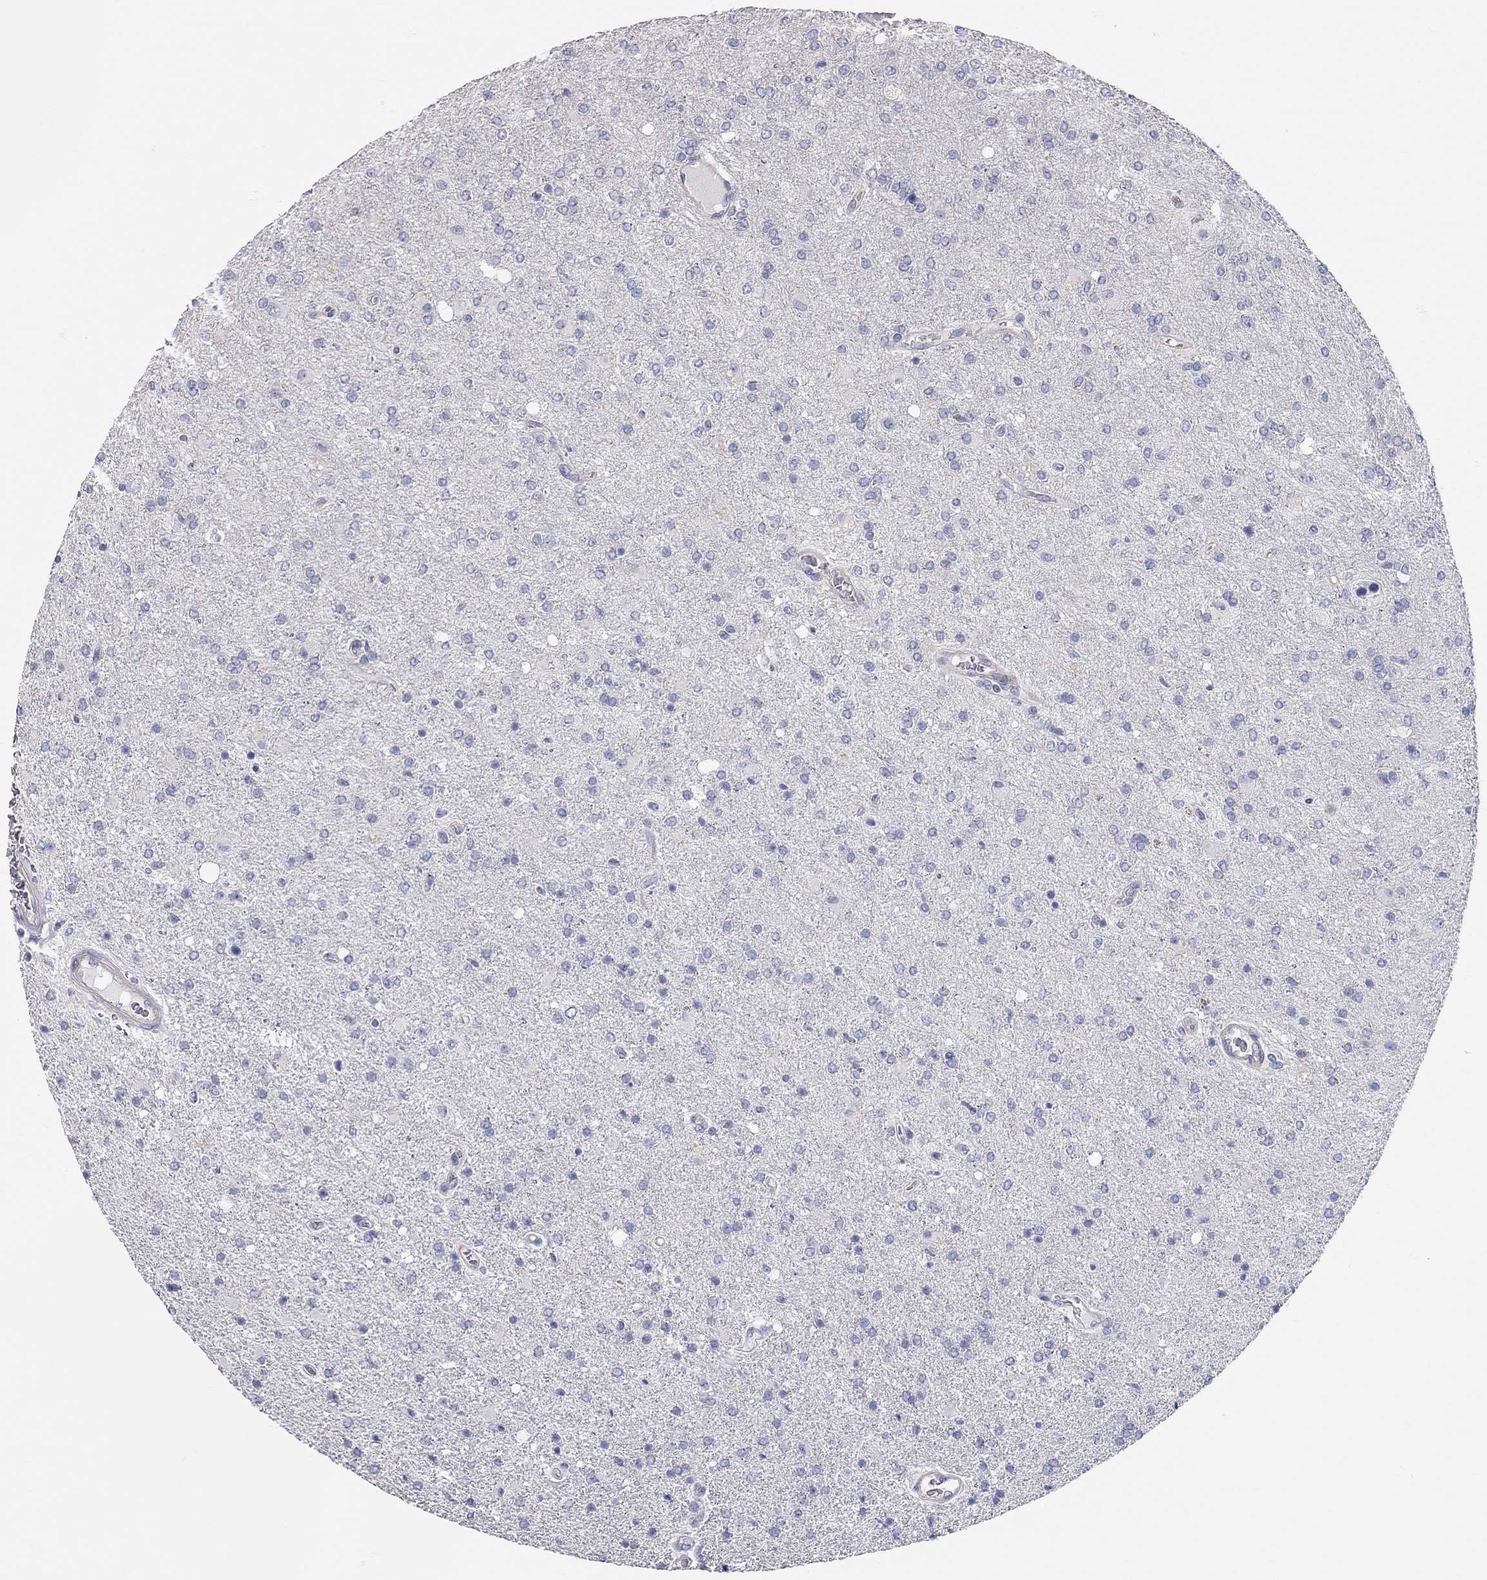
{"staining": {"intensity": "negative", "quantity": "none", "location": "none"}, "tissue": "glioma", "cell_type": "Tumor cells", "image_type": "cancer", "snomed": [{"axis": "morphology", "description": "Glioma, malignant, High grade"}, {"axis": "topography", "description": "Cerebral cortex"}], "caption": "Human glioma stained for a protein using IHC exhibits no expression in tumor cells.", "gene": "C10orf90", "patient": {"sex": "male", "age": 70}}